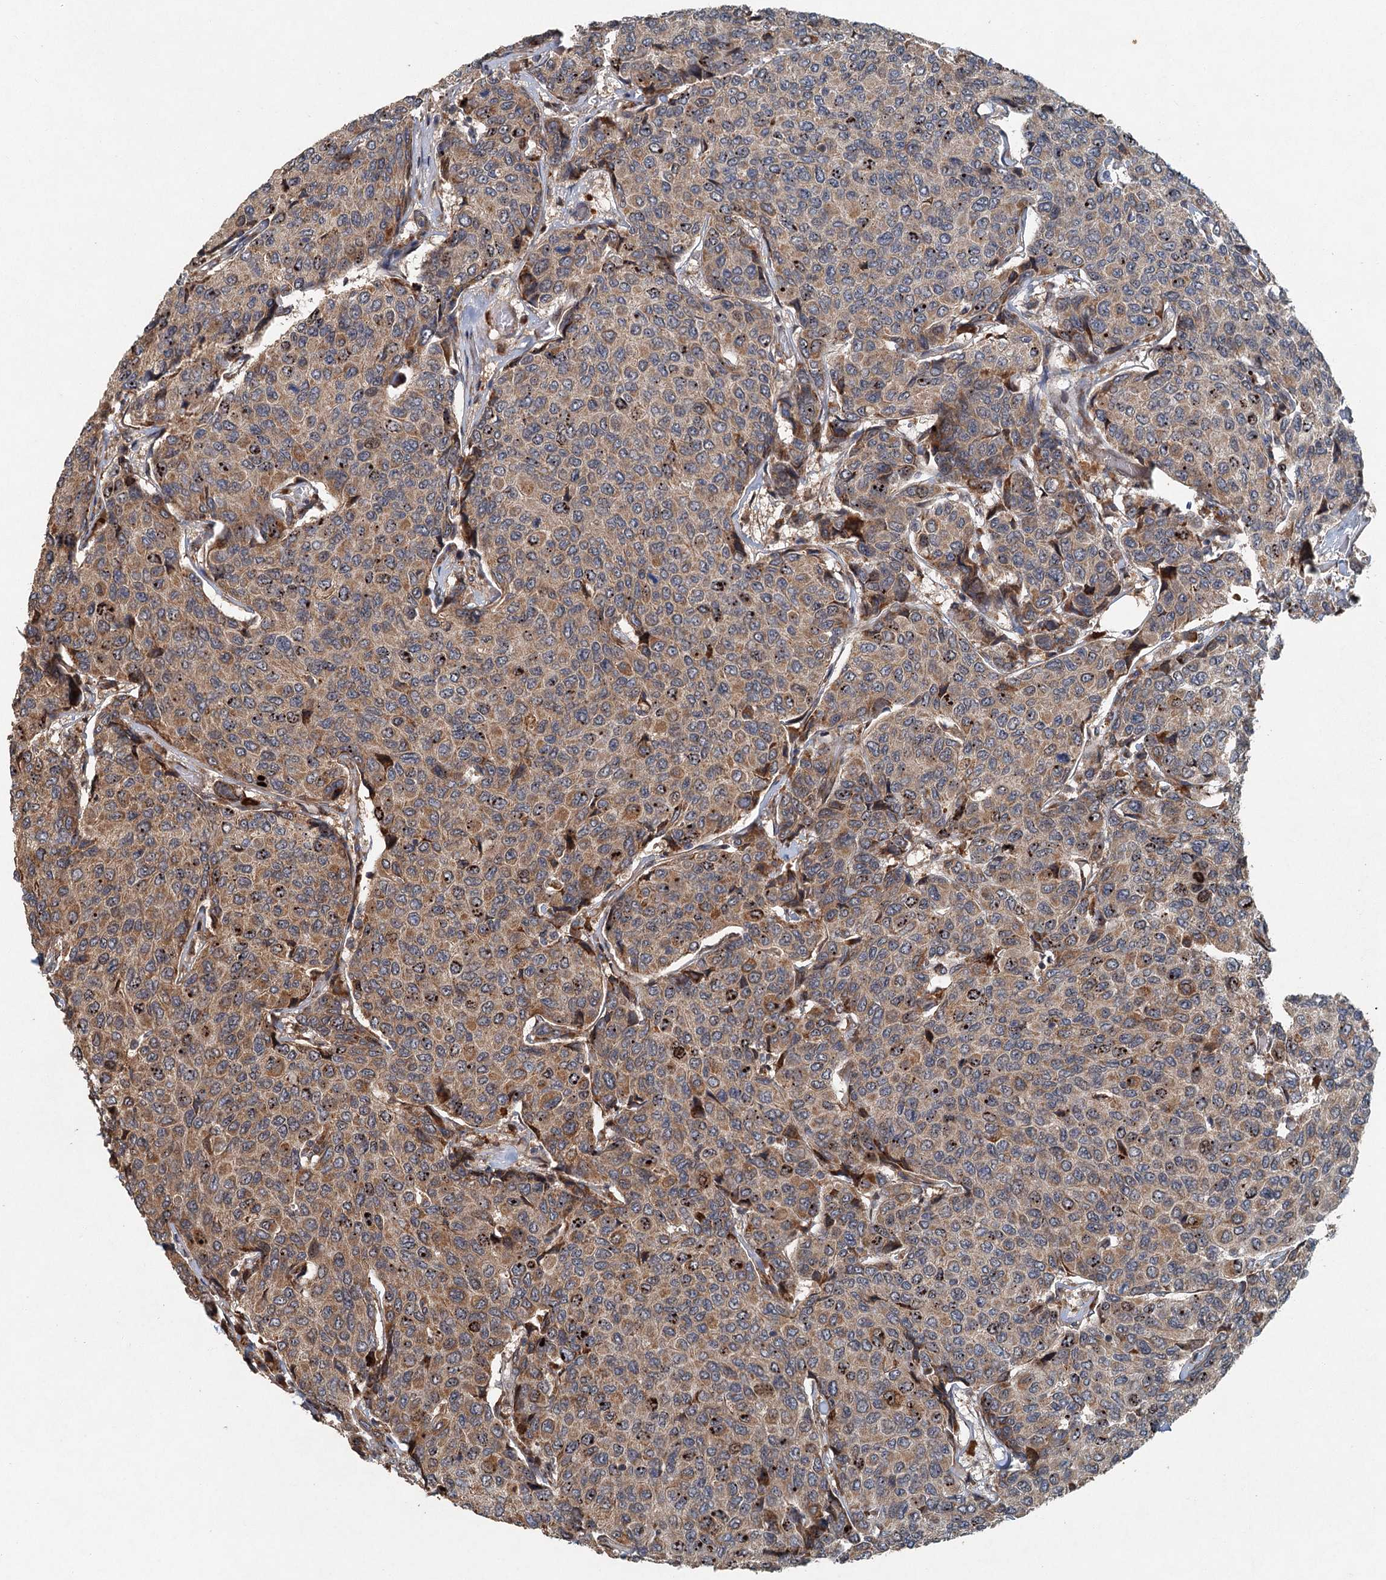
{"staining": {"intensity": "moderate", "quantity": ">75%", "location": "cytoplasmic/membranous,nuclear"}, "tissue": "breast cancer", "cell_type": "Tumor cells", "image_type": "cancer", "snomed": [{"axis": "morphology", "description": "Duct carcinoma"}, {"axis": "topography", "description": "Breast"}], "caption": "Human breast infiltrating ductal carcinoma stained with a protein marker displays moderate staining in tumor cells.", "gene": "SRPX2", "patient": {"sex": "female", "age": 55}}